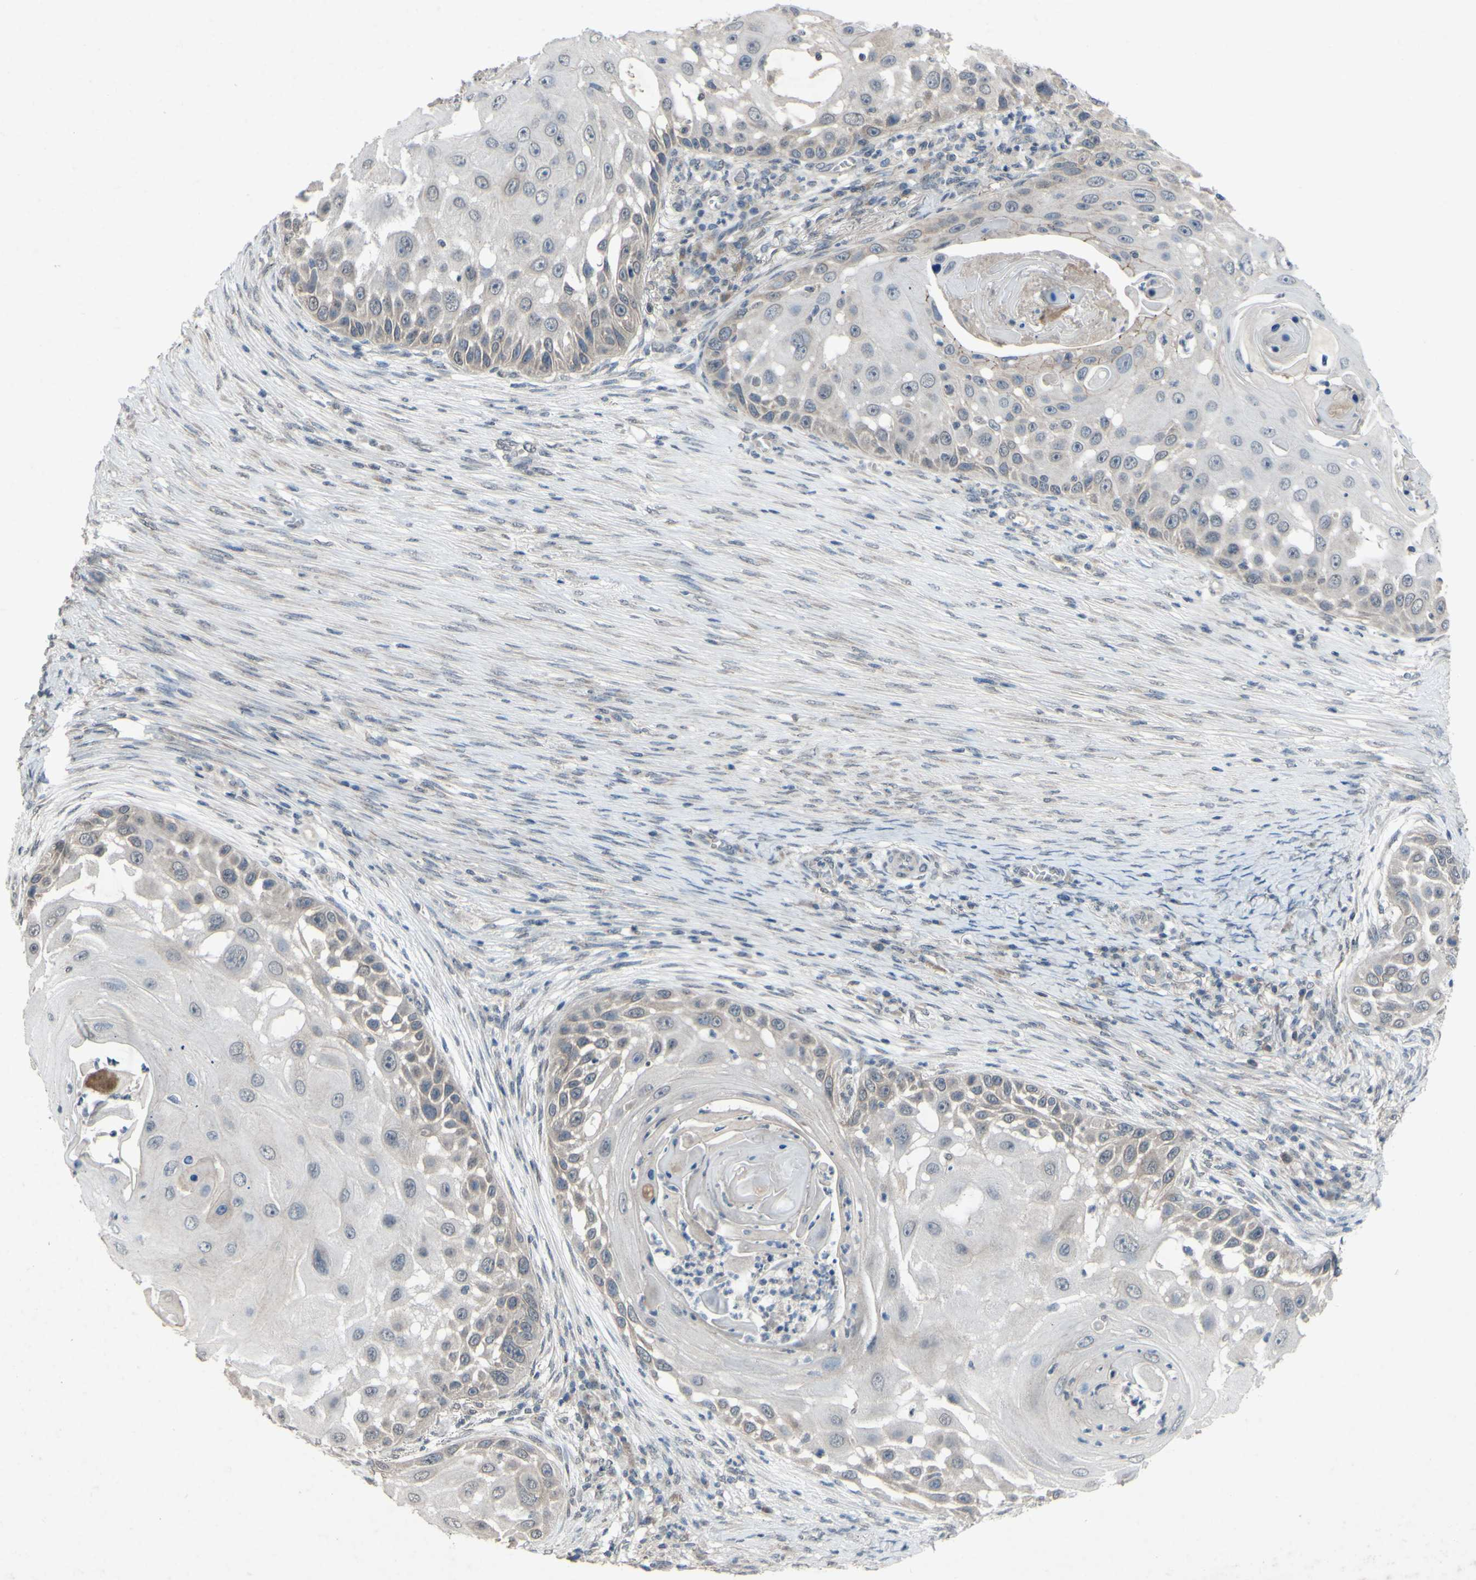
{"staining": {"intensity": "weak", "quantity": "<25%", "location": "cytoplasmic/membranous"}, "tissue": "skin cancer", "cell_type": "Tumor cells", "image_type": "cancer", "snomed": [{"axis": "morphology", "description": "Squamous cell carcinoma, NOS"}, {"axis": "topography", "description": "Skin"}], "caption": "Tumor cells show no significant protein expression in skin squamous cell carcinoma. (Stains: DAB (3,3'-diaminobenzidine) immunohistochemistry with hematoxylin counter stain, Microscopy: brightfield microscopy at high magnification).", "gene": "CDCP1", "patient": {"sex": "female", "age": 44}}